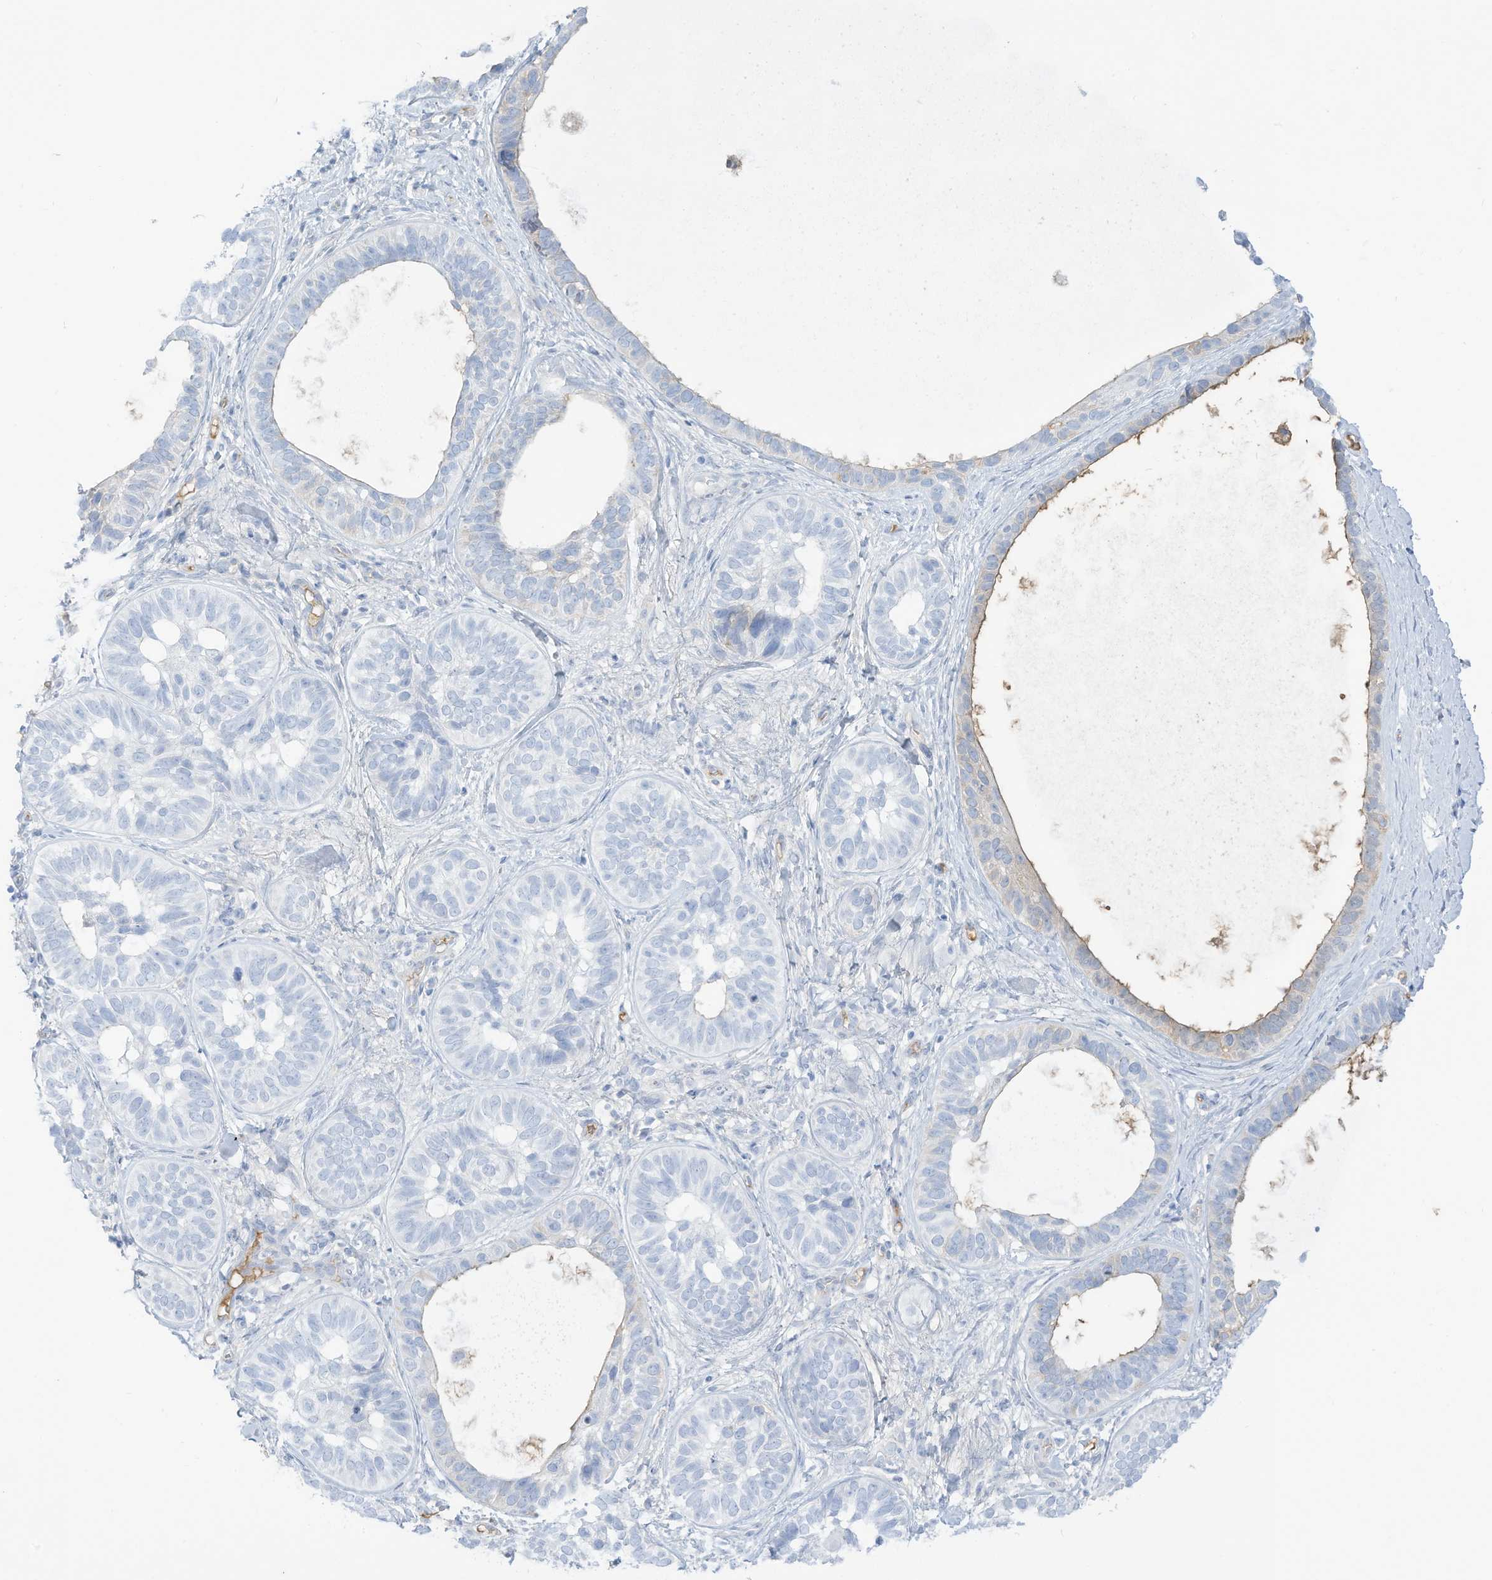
{"staining": {"intensity": "negative", "quantity": "none", "location": "none"}, "tissue": "skin cancer", "cell_type": "Tumor cells", "image_type": "cancer", "snomed": [{"axis": "morphology", "description": "Basal cell carcinoma"}, {"axis": "topography", "description": "Skin"}], "caption": "Immunohistochemistry (IHC) histopathology image of skin cancer stained for a protein (brown), which reveals no positivity in tumor cells.", "gene": "HSD17B13", "patient": {"sex": "male", "age": 62}}